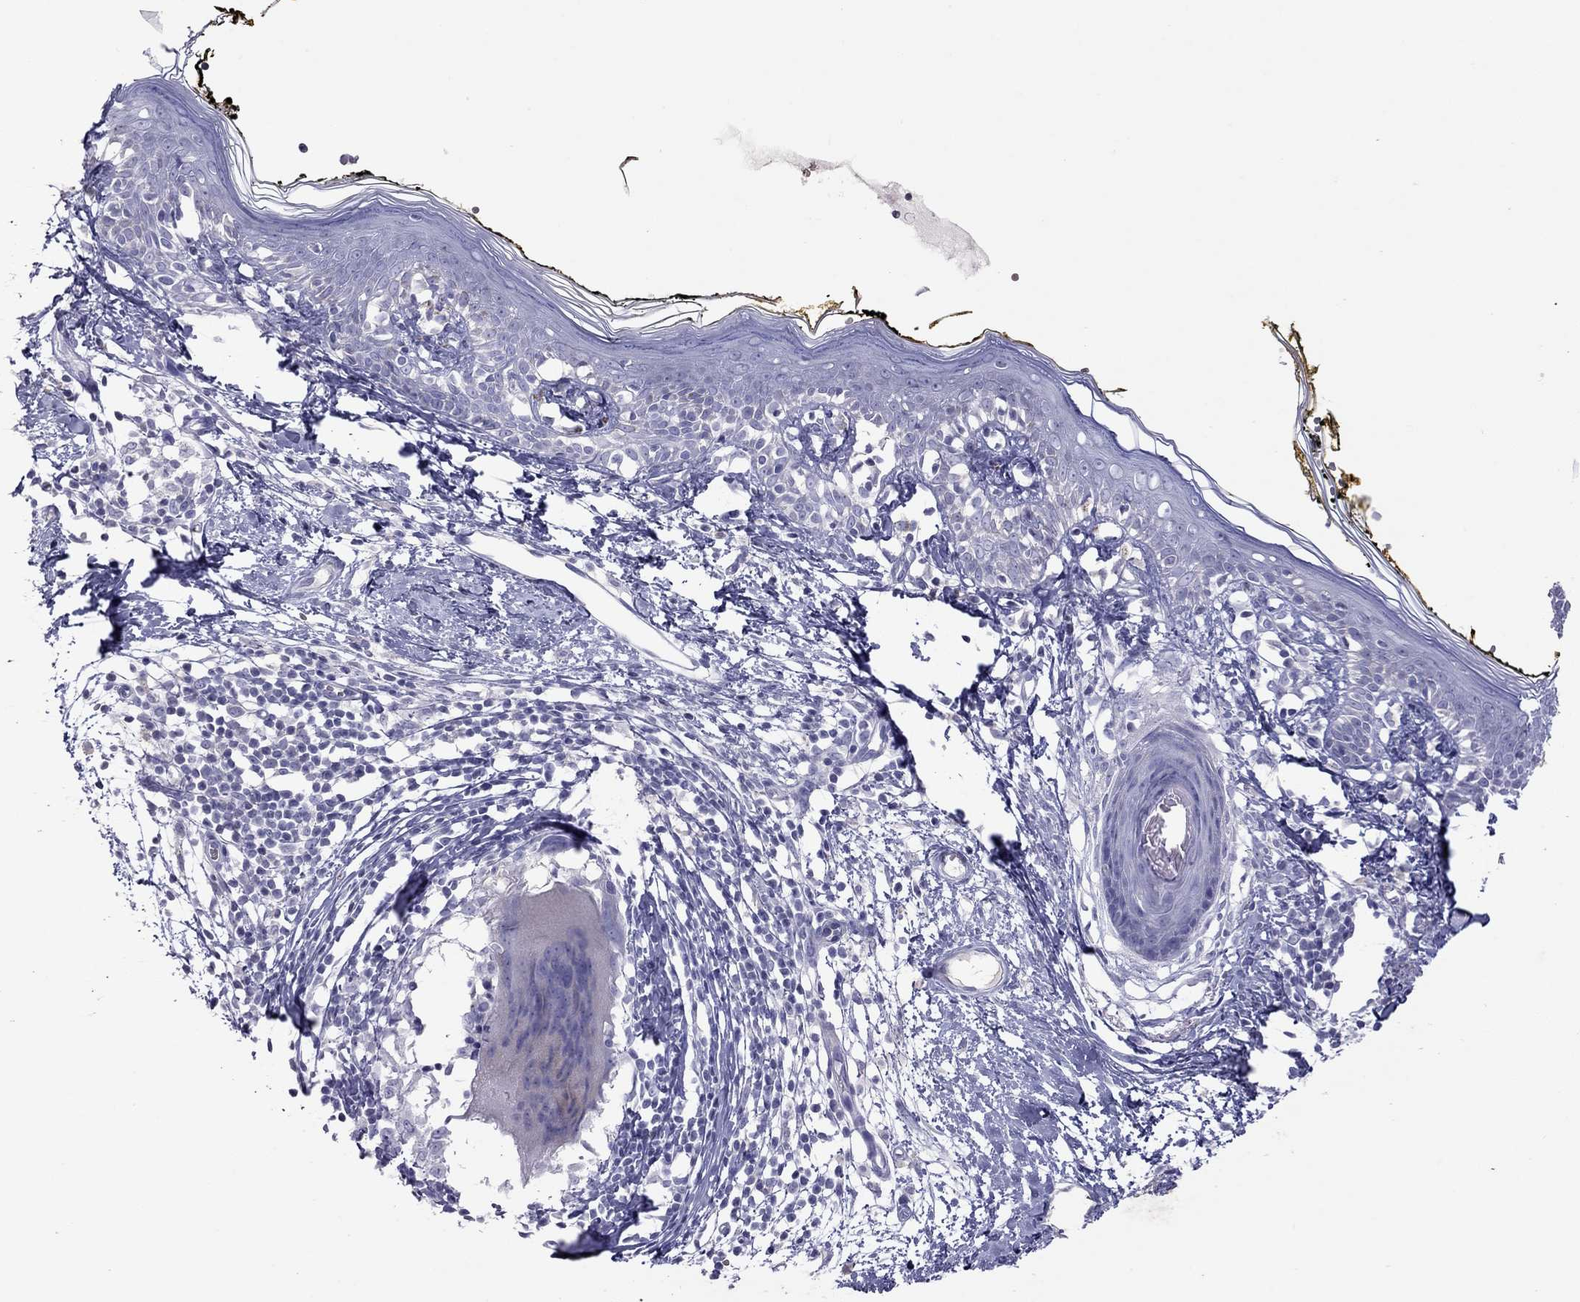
{"staining": {"intensity": "negative", "quantity": "none", "location": "none"}, "tissue": "skin", "cell_type": "Fibroblasts", "image_type": "normal", "snomed": [{"axis": "morphology", "description": "Normal tissue, NOS"}, {"axis": "topography", "description": "Skin"}], "caption": "Skin was stained to show a protein in brown. There is no significant staining in fibroblasts. (Brightfield microscopy of DAB immunohistochemistry at high magnification).", "gene": "MUC16", "patient": {"sex": "male", "age": 76}}